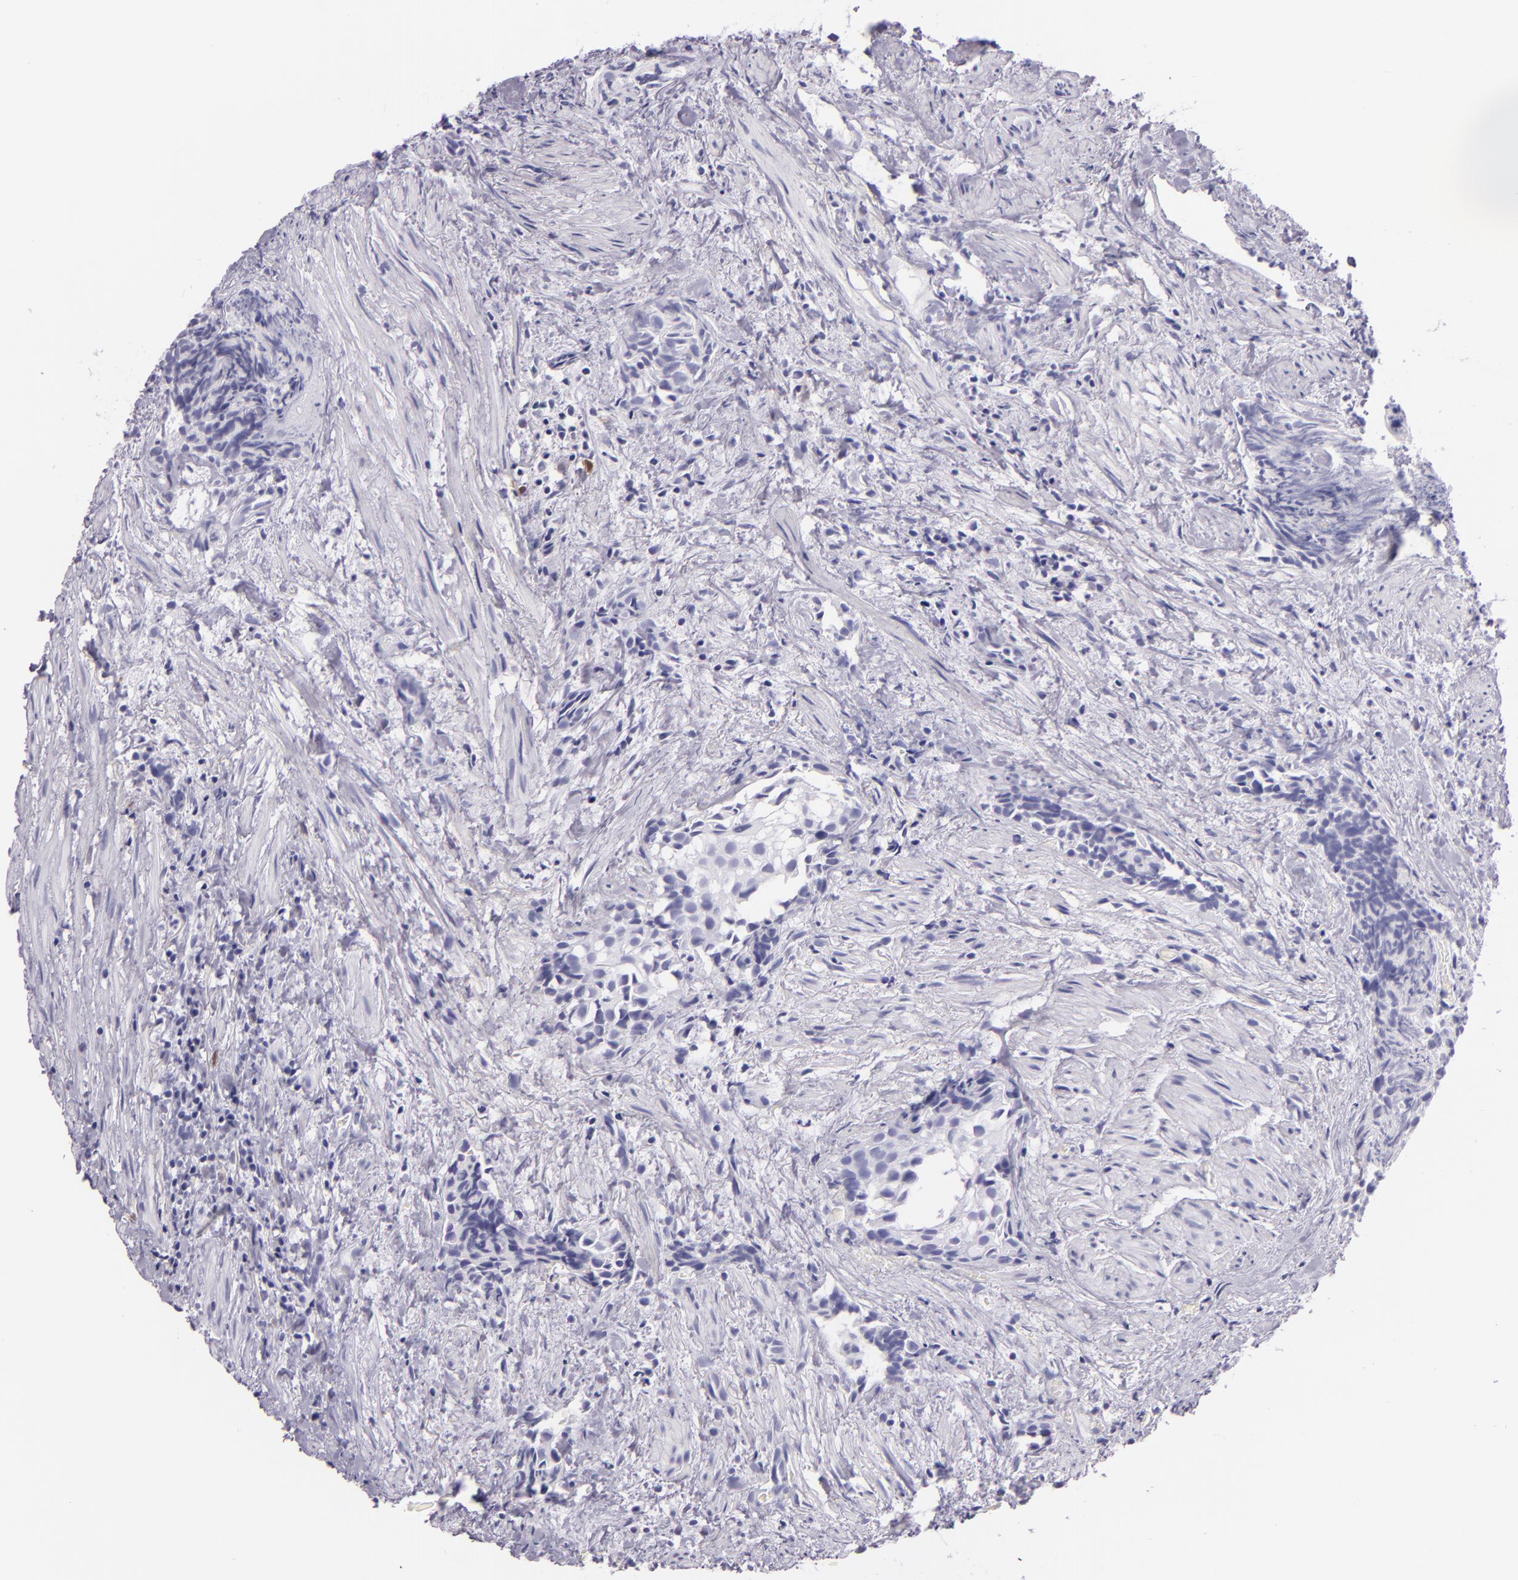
{"staining": {"intensity": "negative", "quantity": "none", "location": "none"}, "tissue": "urothelial cancer", "cell_type": "Tumor cells", "image_type": "cancer", "snomed": [{"axis": "morphology", "description": "Urothelial carcinoma, High grade"}, {"axis": "topography", "description": "Urinary bladder"}], "caption": "Immunohistochemistry (IHC) histopathology image of neoplastic tissue: urothelial carcinoma (high-grade) stained with DAB (3,3'-diaminobenzidine) reveals no significant protein staining in tumor cells.", "gene": "MT1A", "patient": {"sex": "female", "age": 78}}